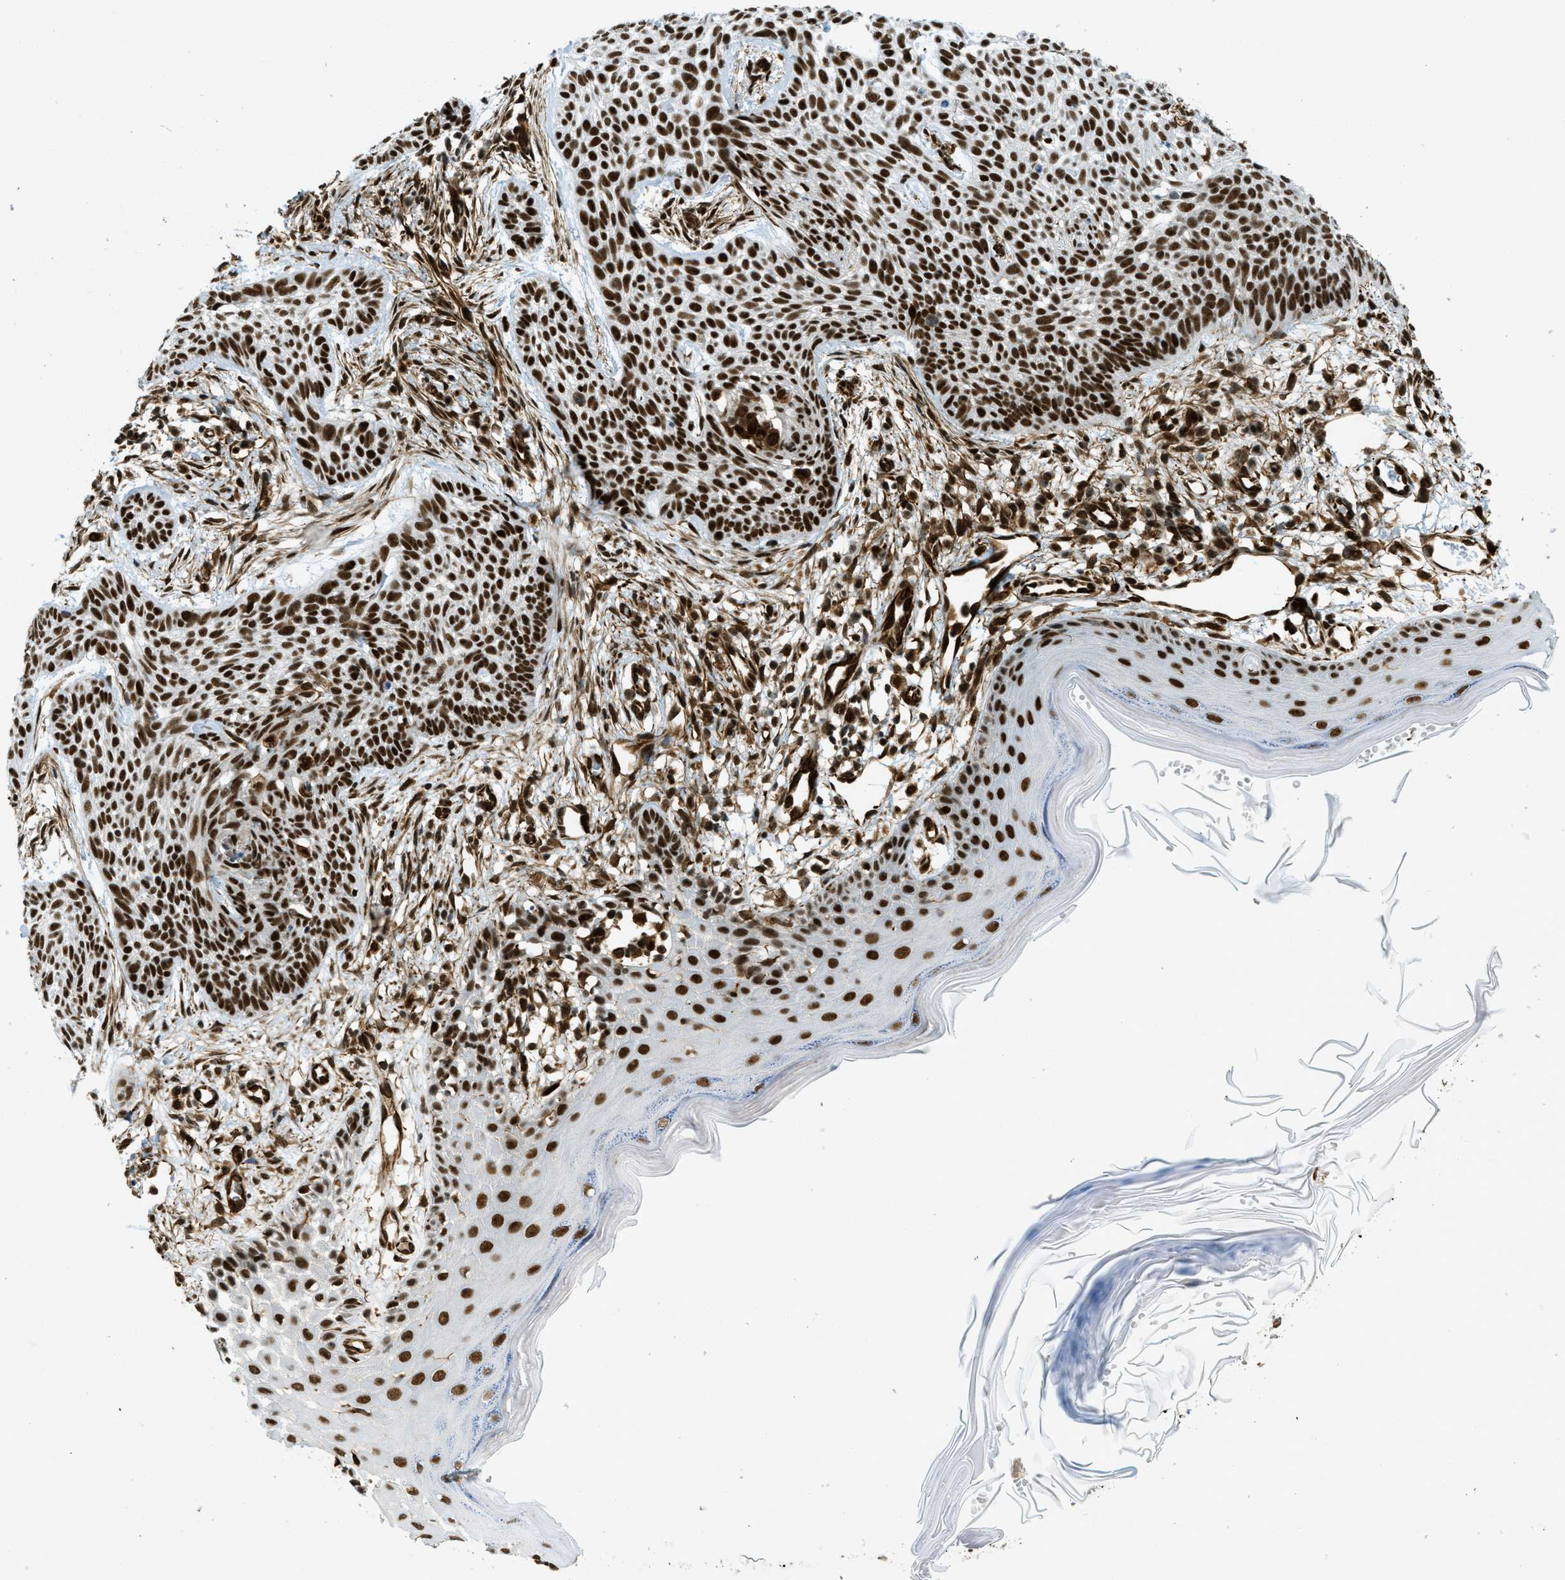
{"staining": {"intensity": "strong", "quantity": ">75%", "location": "nuclear"}, "tissue": "skin cancer", "cell_type": "Tumor cells", "image_type": "cancer", "snomed": [{"axis": "morphology", "description": "Basal cell carcinoma"}, {"axis": "topography", "description": "Skin"}], "caption": "Tumor cells exhibit strong nuclear positivity in approximately >75% of cells in skin cancer.", "gene": "ZFR", "patient": {"sex": "female", "age": 59}}